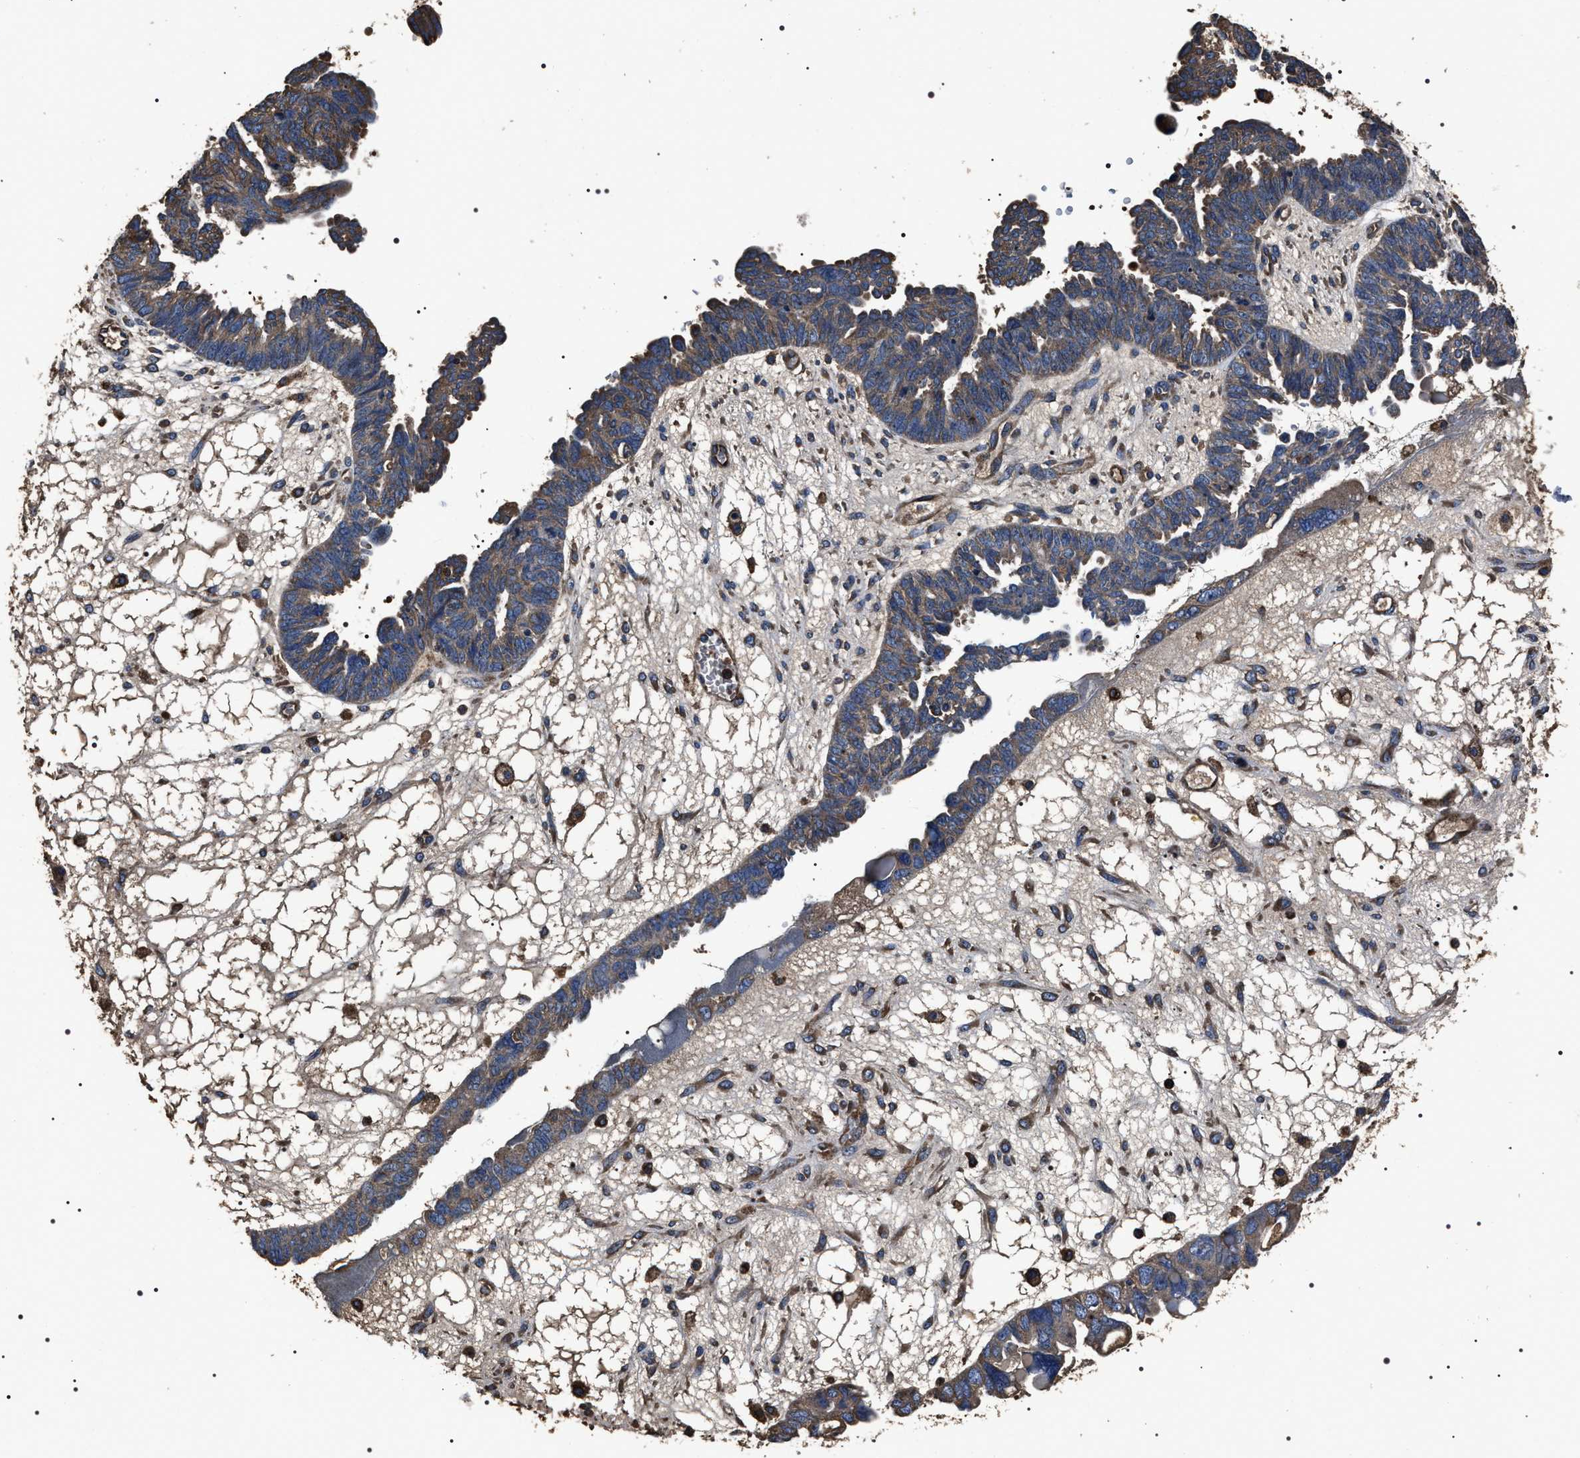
{"staining": {"intensity": "weak", "quantity": ">75%", "location": "cytoplasmic/membranous"}, "tissue": "ovarian cancer", "cell_type": "Tumor cells", "image_type": "cancer", "snomed": [{"axis": "morphology", "description": "Cystadenocarcinoma, serous, NOS"}, {"axis": "topography", "description": "Ovary"}], "caption": "Immunohistochemistry (DAB (3,3'-diaminobenzidine)) staining of human ovarian serous cystadenocarcinoma exhibits weak cytoplasmic/membranous protein expression in about >75% of tumor cells. (DAB IHC, brown staining for protein, blue staining for nuclei).", "gene": "HSCB", "patient": {"sex": "female", "age": 79}}